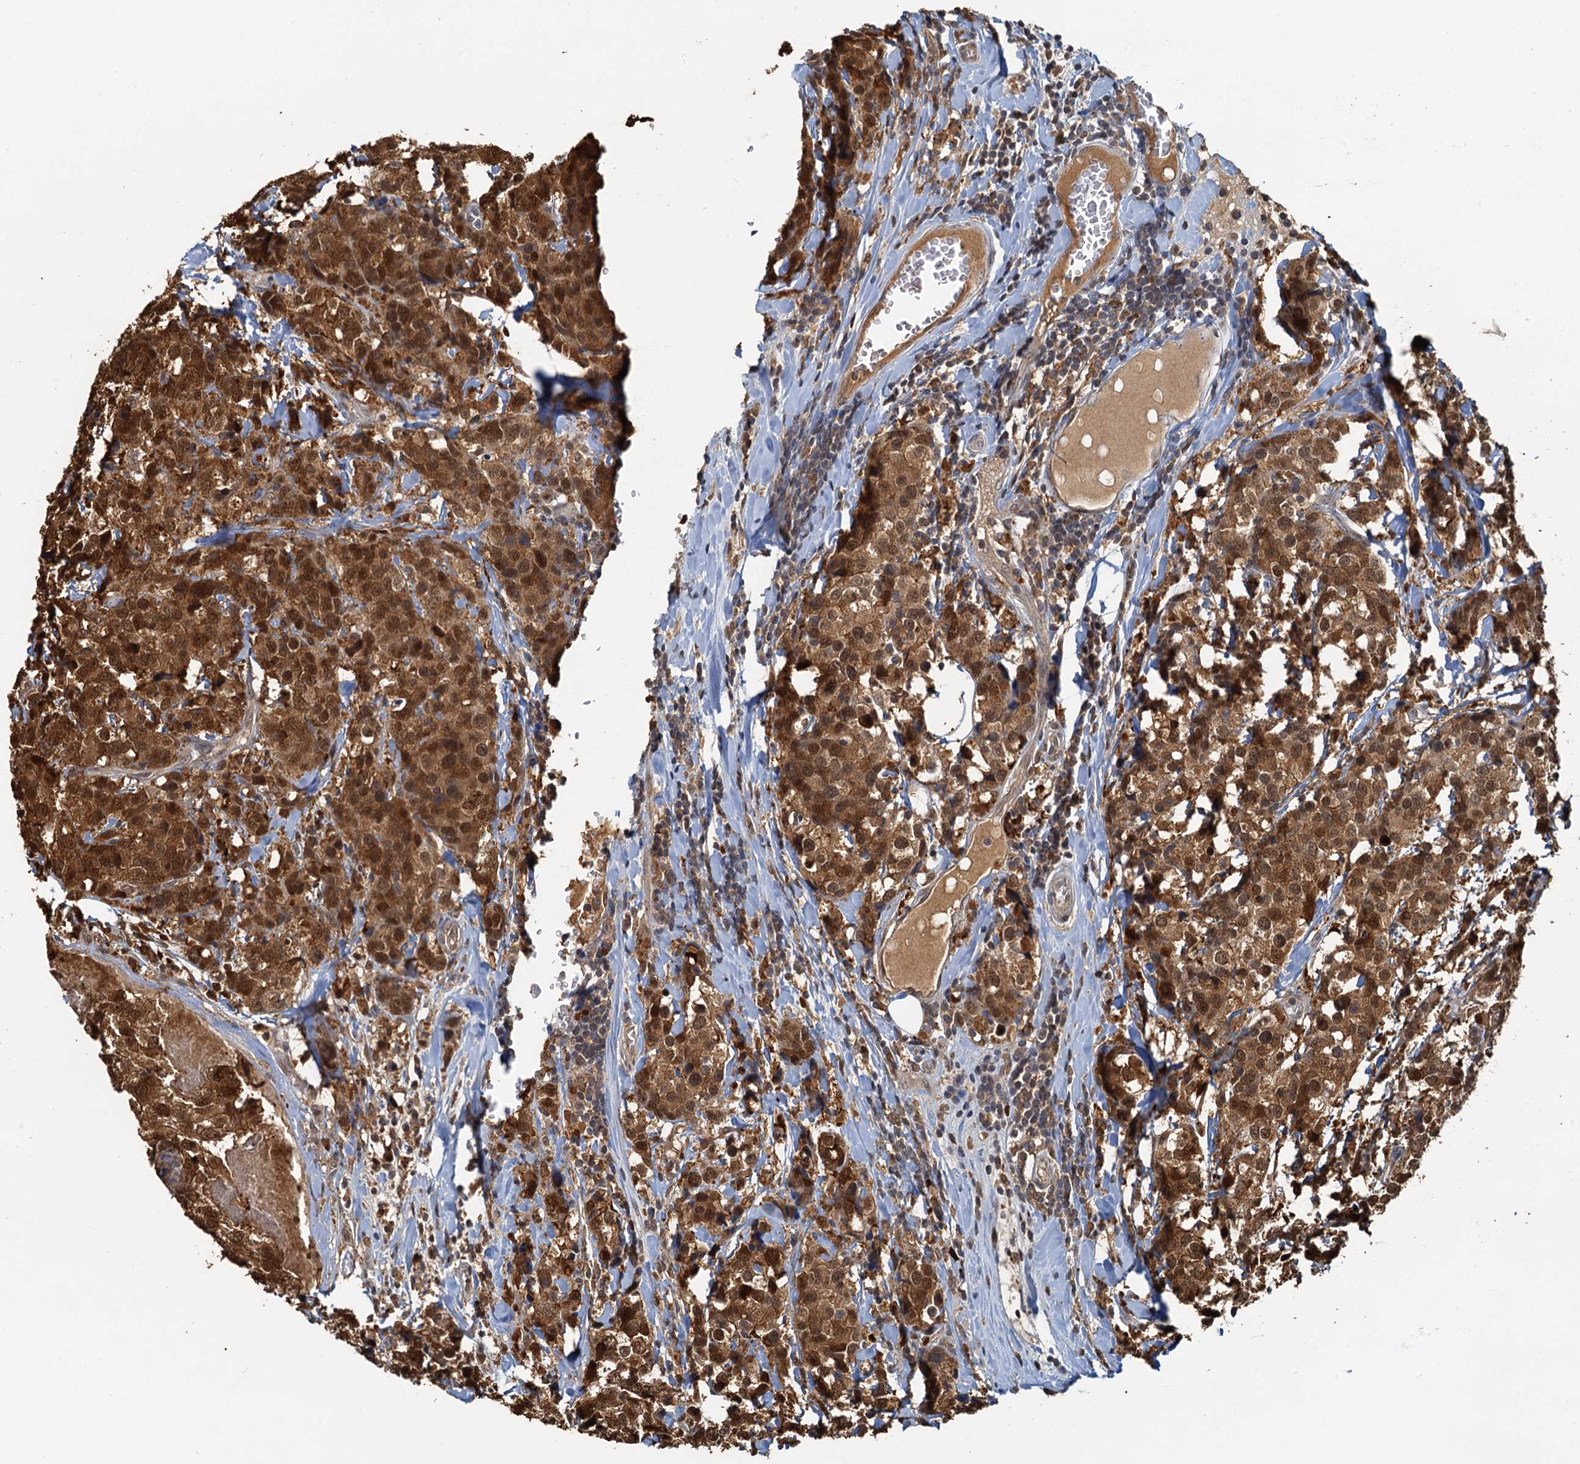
{"staining": {"intensity": "strong", "quantity": ">75%", "location": "cytoplasmic/membranous,nuclear"}, "tissue": "breast cancer", "cell_type": "Tumor cells", "image_type": "cancer", "snomed": [{"axis": "morphology", "description": "Lobular carcinoma"}, {"axis": "topography", "description": "Breast"}], "caption": "This histopathology image displays immunohistochemistry staining of breast lobular carcinoma, with high strong cytoplasmic/membranous and nuclear staining in about >75% of tumor cells.", "gene": "SPINDOC", "patient": {"sex": "female", "age": 59}}